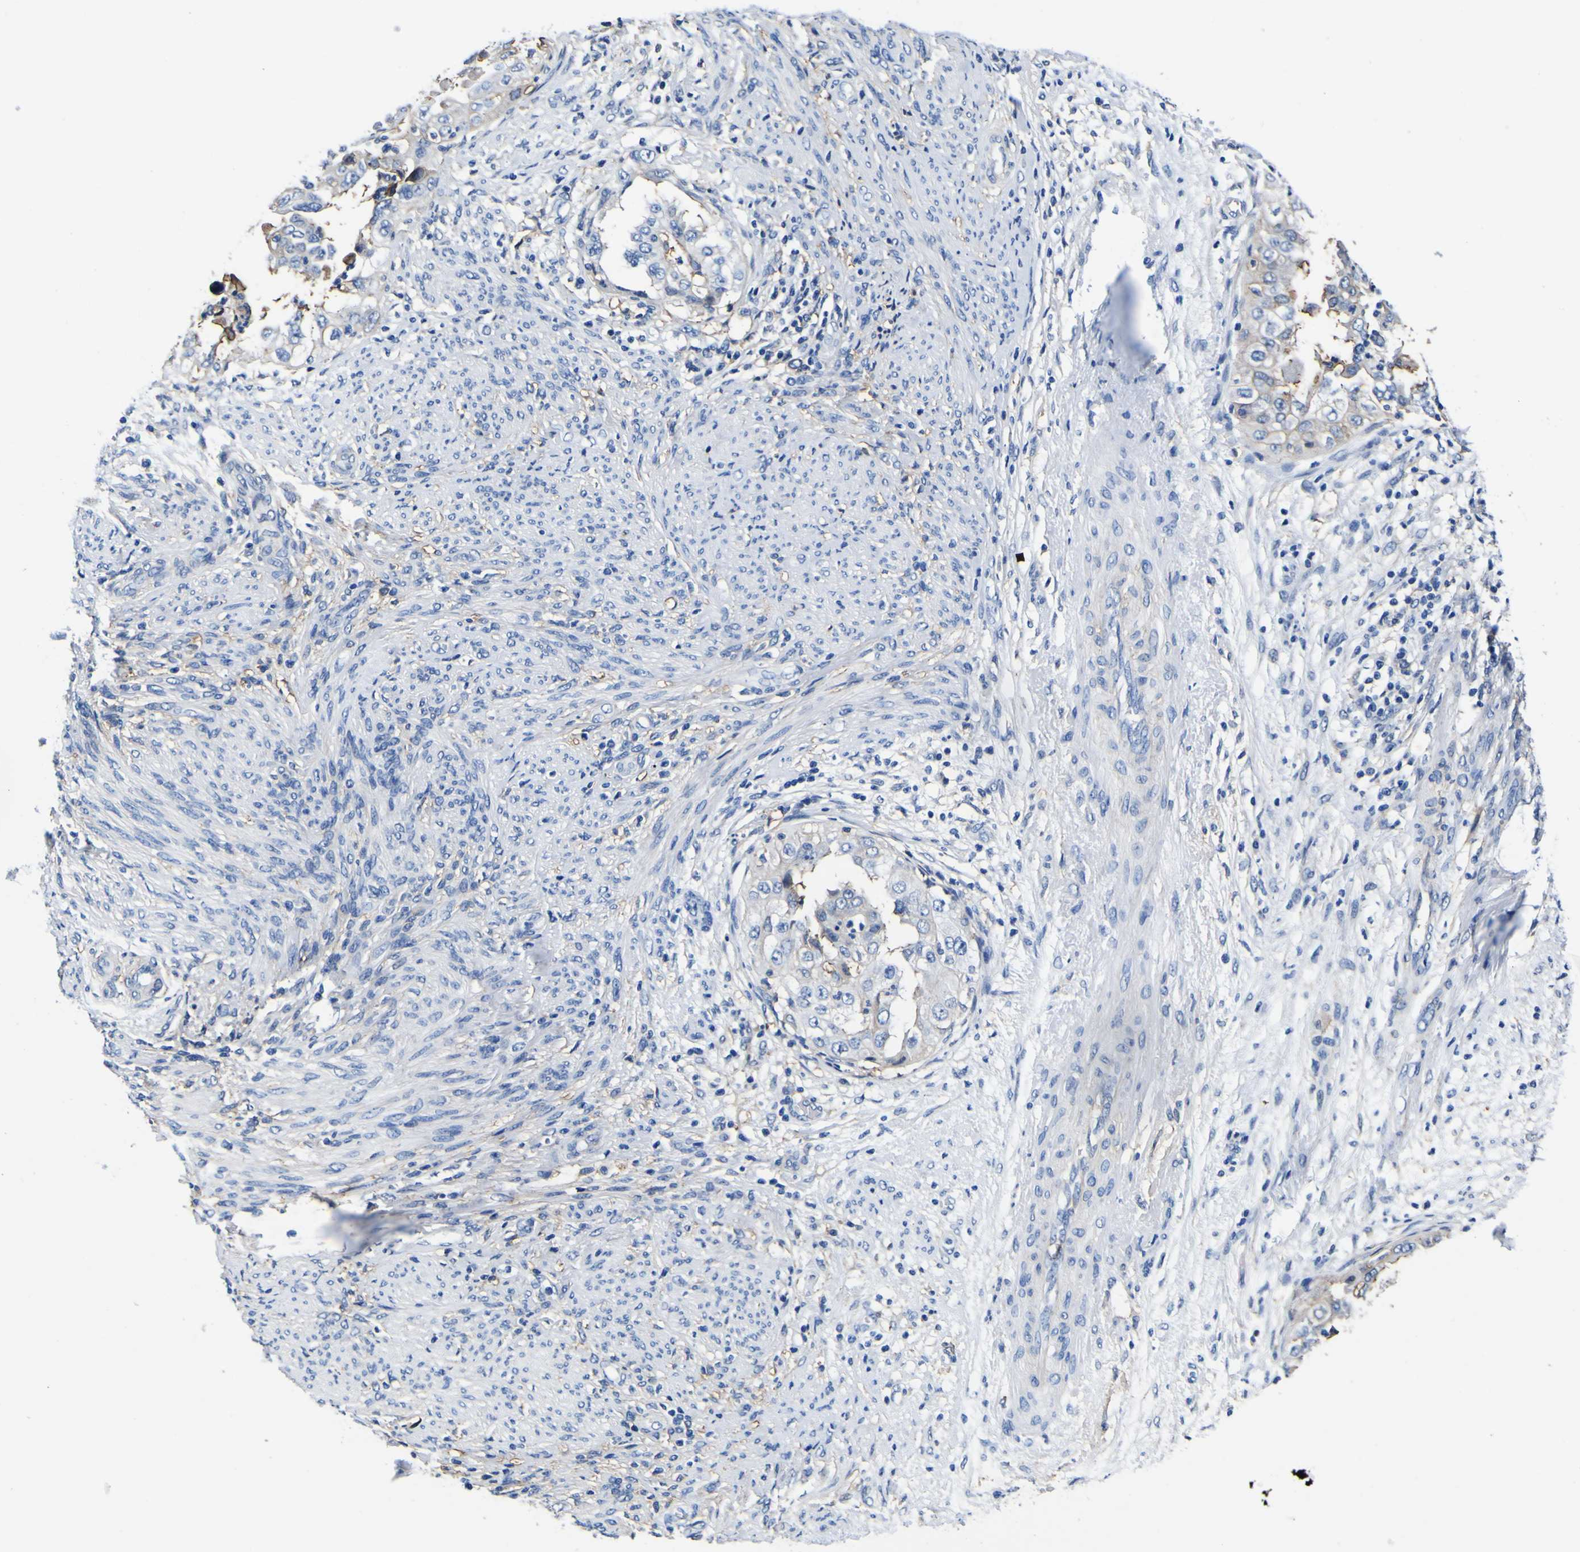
{"staining": {"intensity": "moderate", "quantity": "<25%", "location": "cytoplasmic/membranous"}, "tissue": "endometrial cancer", "cell_type": "Tumor cells", "image_type": "cancer", "snomed": [{"axis": "morphology", "description": "Adenocarcinoma, NOS"}, {"axis": "topography", "description": "Endometrium"}], "caption": "This image exhibits immunohistochemistry staining of endometrial cancer (adenocarcinoma), with low moderate cytoplasmic/membranous positivity in approximately <25% of tumor cells.", "gene": "PXDN", "patient": {"sex": "female", "age": 85}}